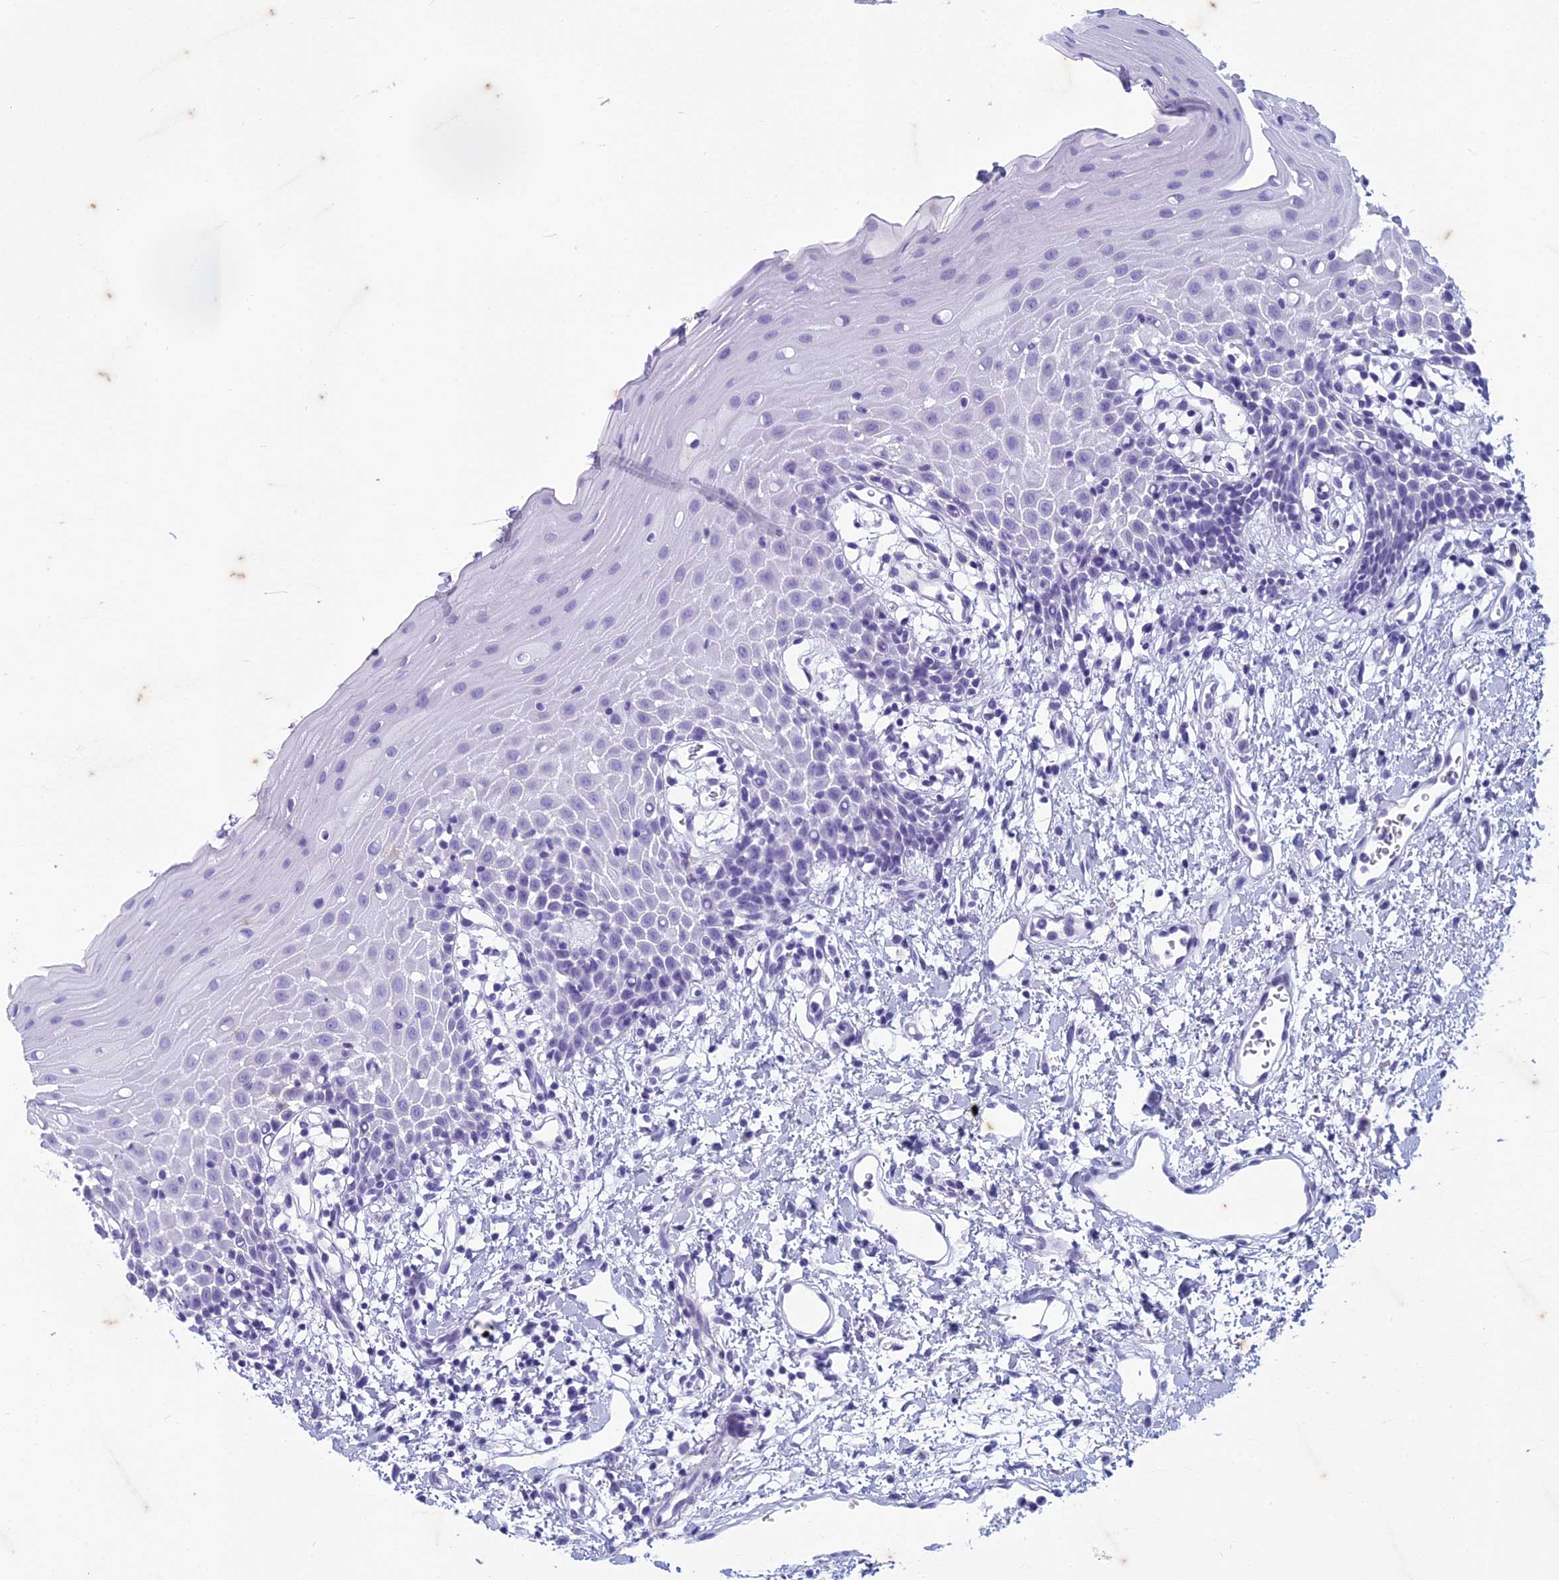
{"staining": {"intensity": "negative", "quantity": "none", "location": "none"}, "tissue": "oral mucosa", "cell_type": "Squamous epithelial cells", "image_type": "normal", "snomed": [{"axis": "morphology", "description": "Normal tissue, NOS"}, {"axis": "topography", "description": "Oral tissue"}], "caption": "Squamous epithelial cells are negative for protein expression in normal human oral mucosa.", "gene": "HMGB4", "patient": {"sex": "female", "age": 70}}